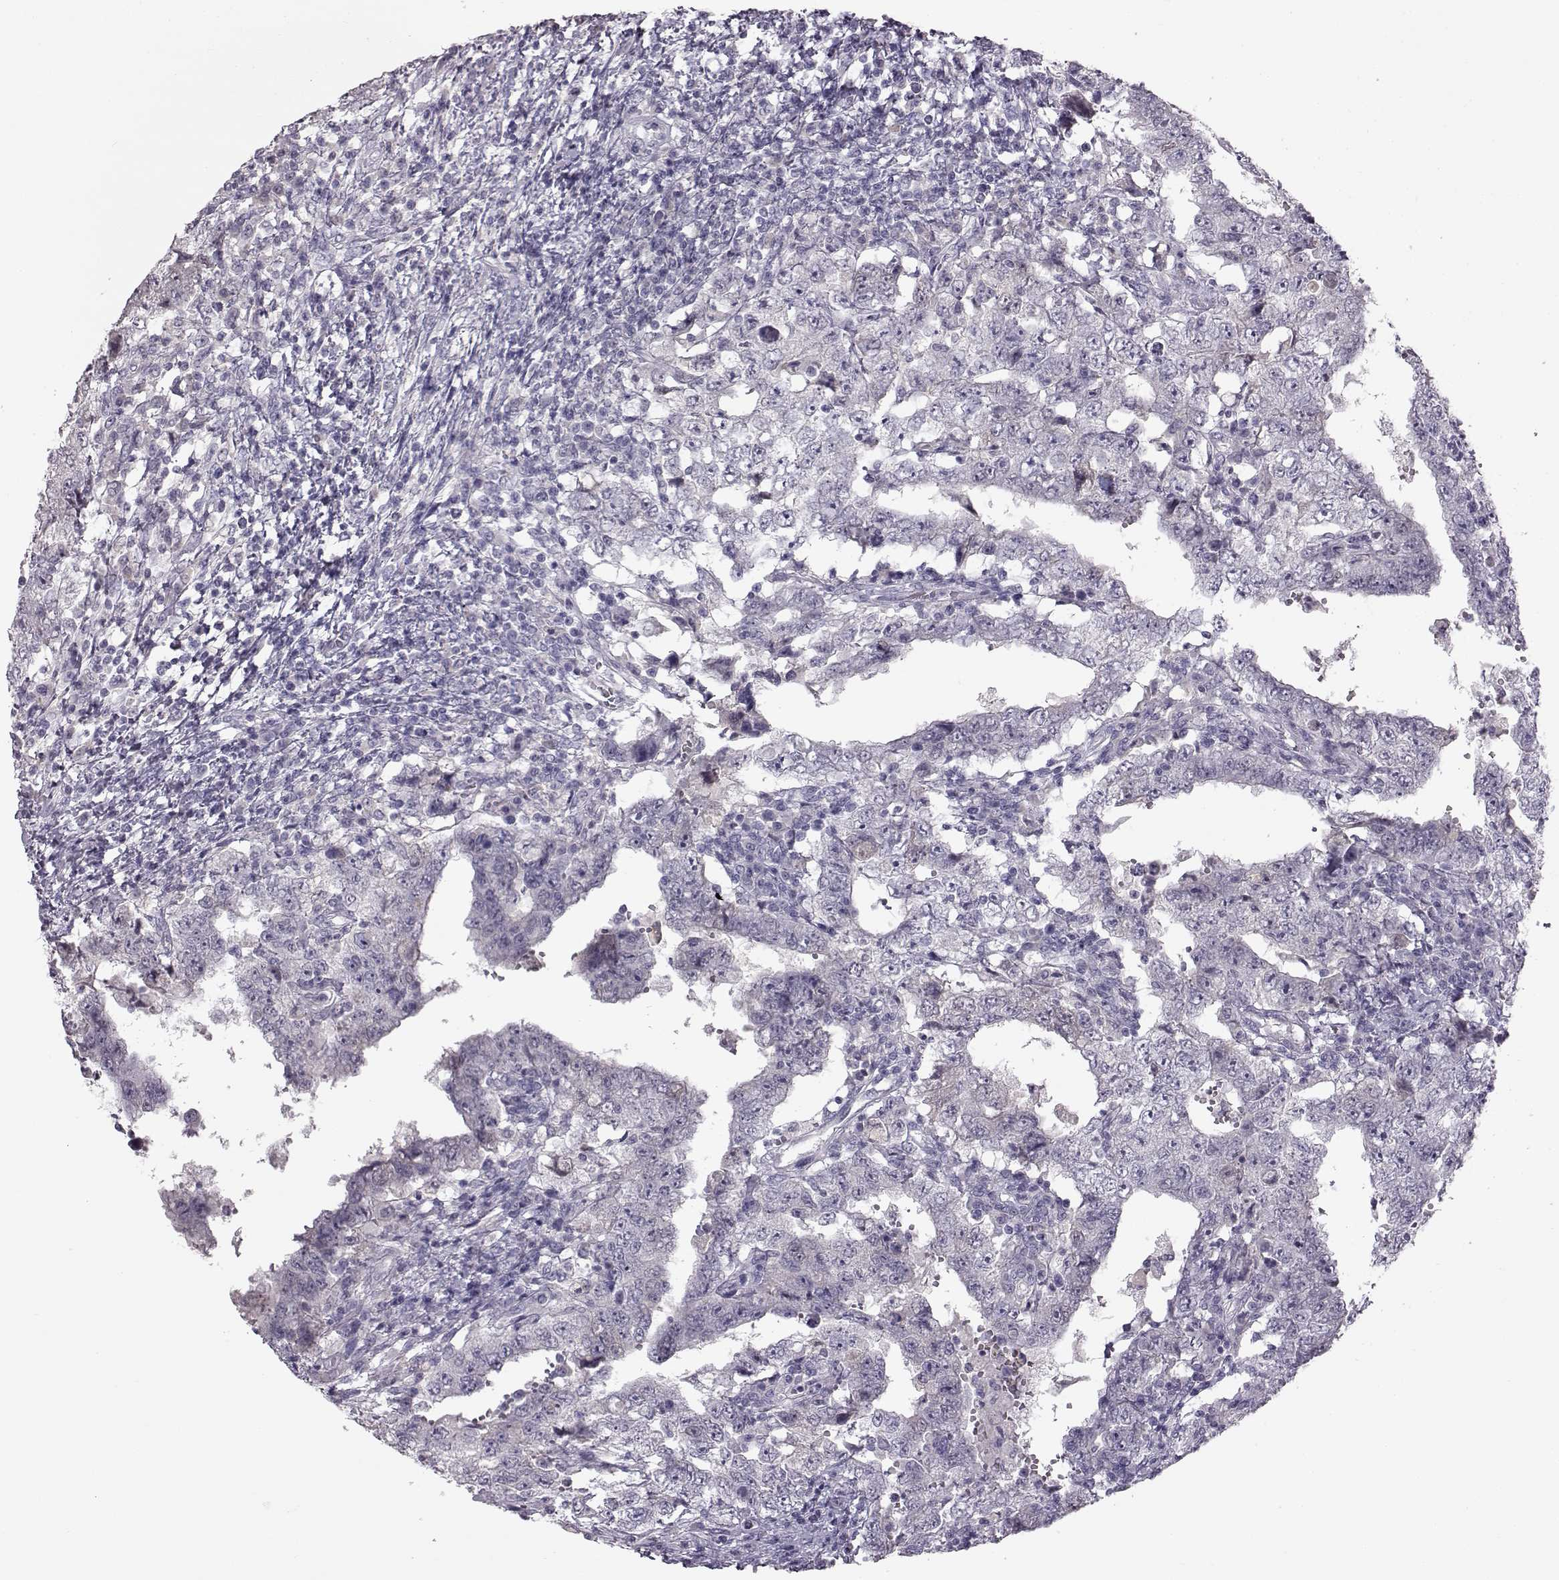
{"staining": {"intensity": "negative", "quantity": "none", "location": "none"}, "tissue": "testis cancer", "cell_type": "Tumor cells", "image_type": "cancer", "snomed": [{"axis": "morphology", "description": "Carcinoma, Embryonal, NOS"}, {"axis": "topography", "description": "Testis"}], "caption": "Tumor cells show no significant protein positivity in embryonal carcinoma (testis).", "gene": "SPAG17", "patient": {"sex": "male", "age": 26}}